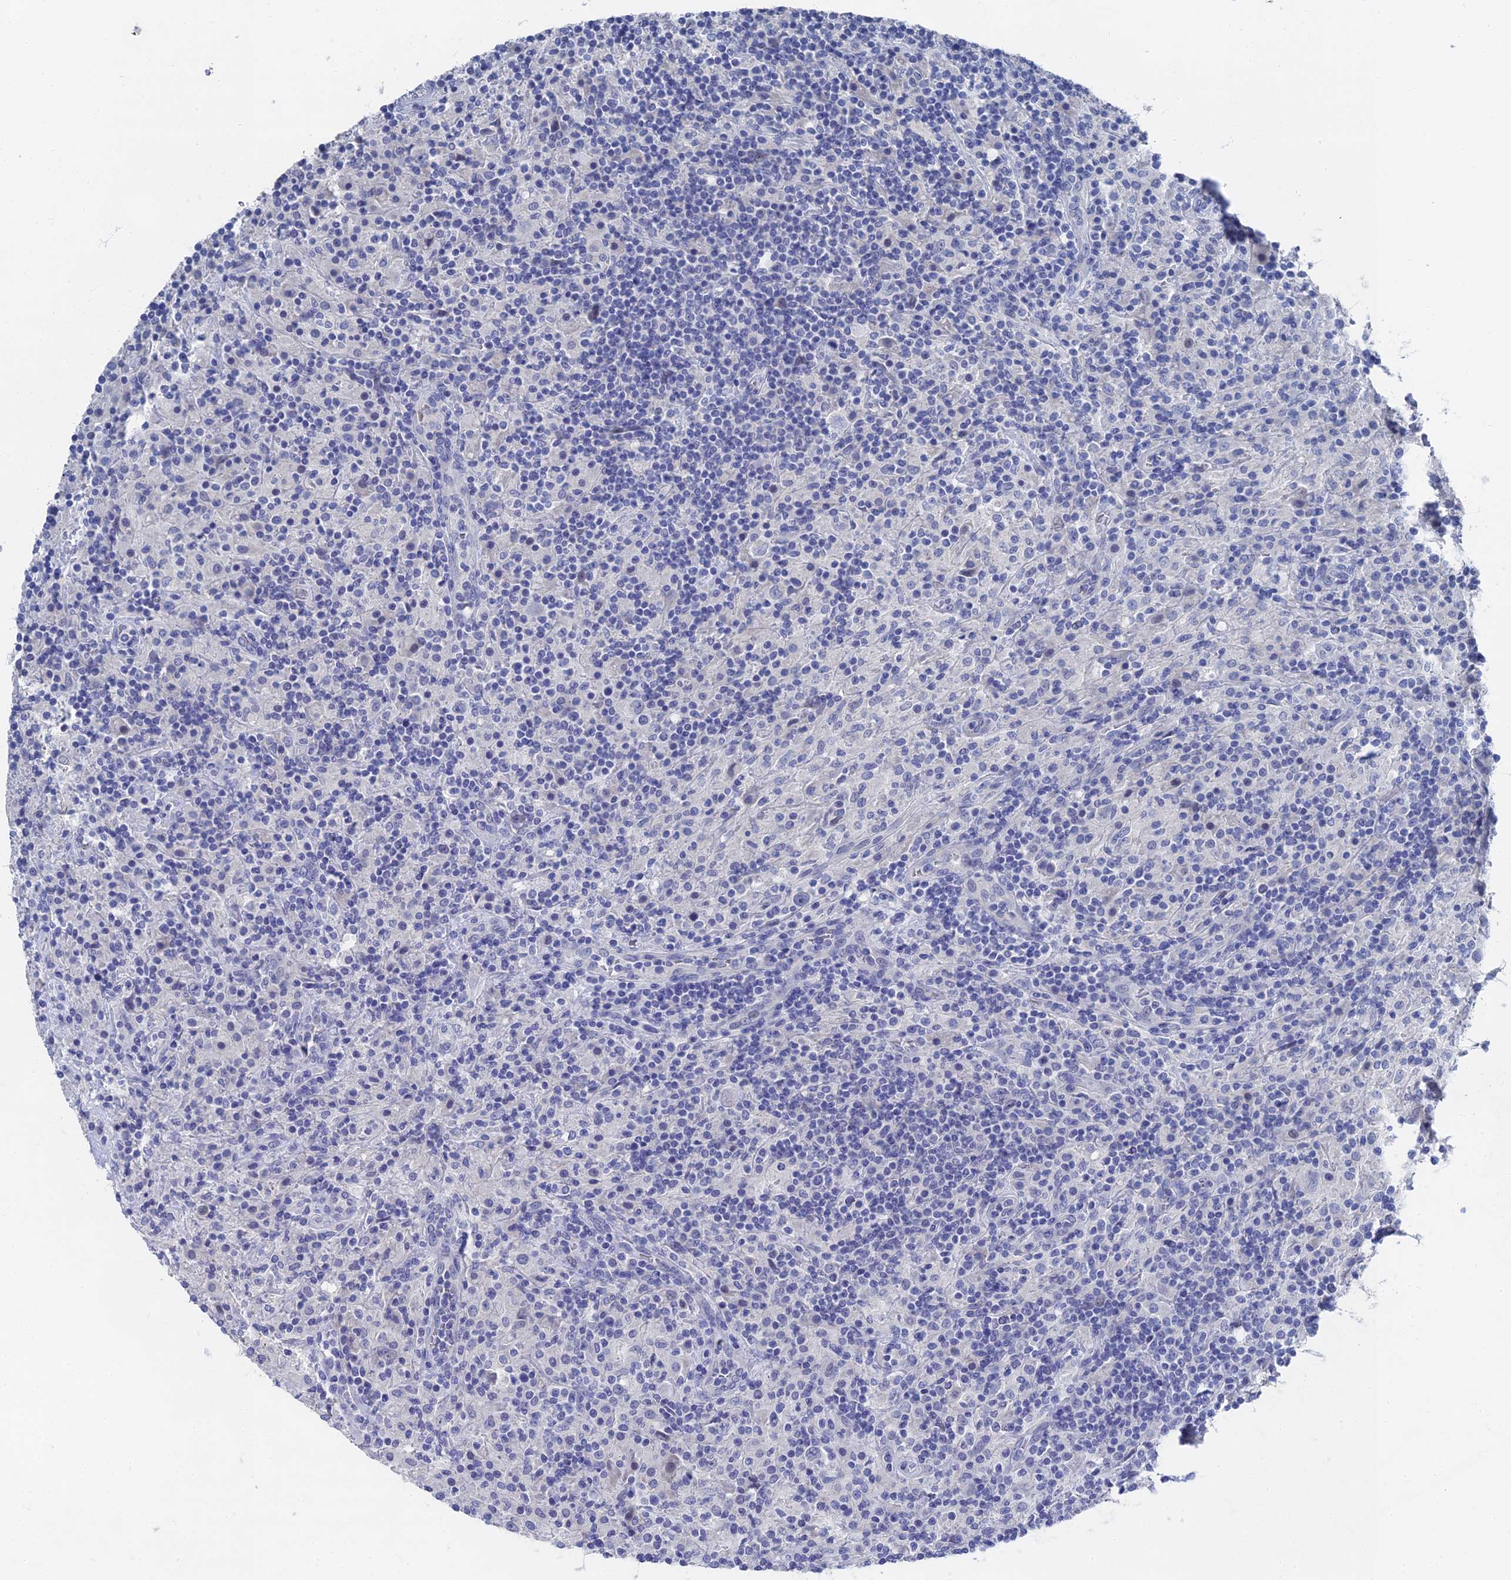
{"staining": {"intensity": "negative", "quantity": "none", "location": "none"}, "tissue": "lymphoma", "cell_type": "Tumor cells", "image_type": "cancer", "snomed": [{"axis": "morphology", "description": "Hodgkin's disease, NOS"}, {"axis": "topography", "description": "Lymph node"}], "caption": "Lymphoma was stained to show a protein in brown. There is no significant staining in tumor cells.", "gene": "GFAP", "patient": {"sex": "male", "age": 70}}